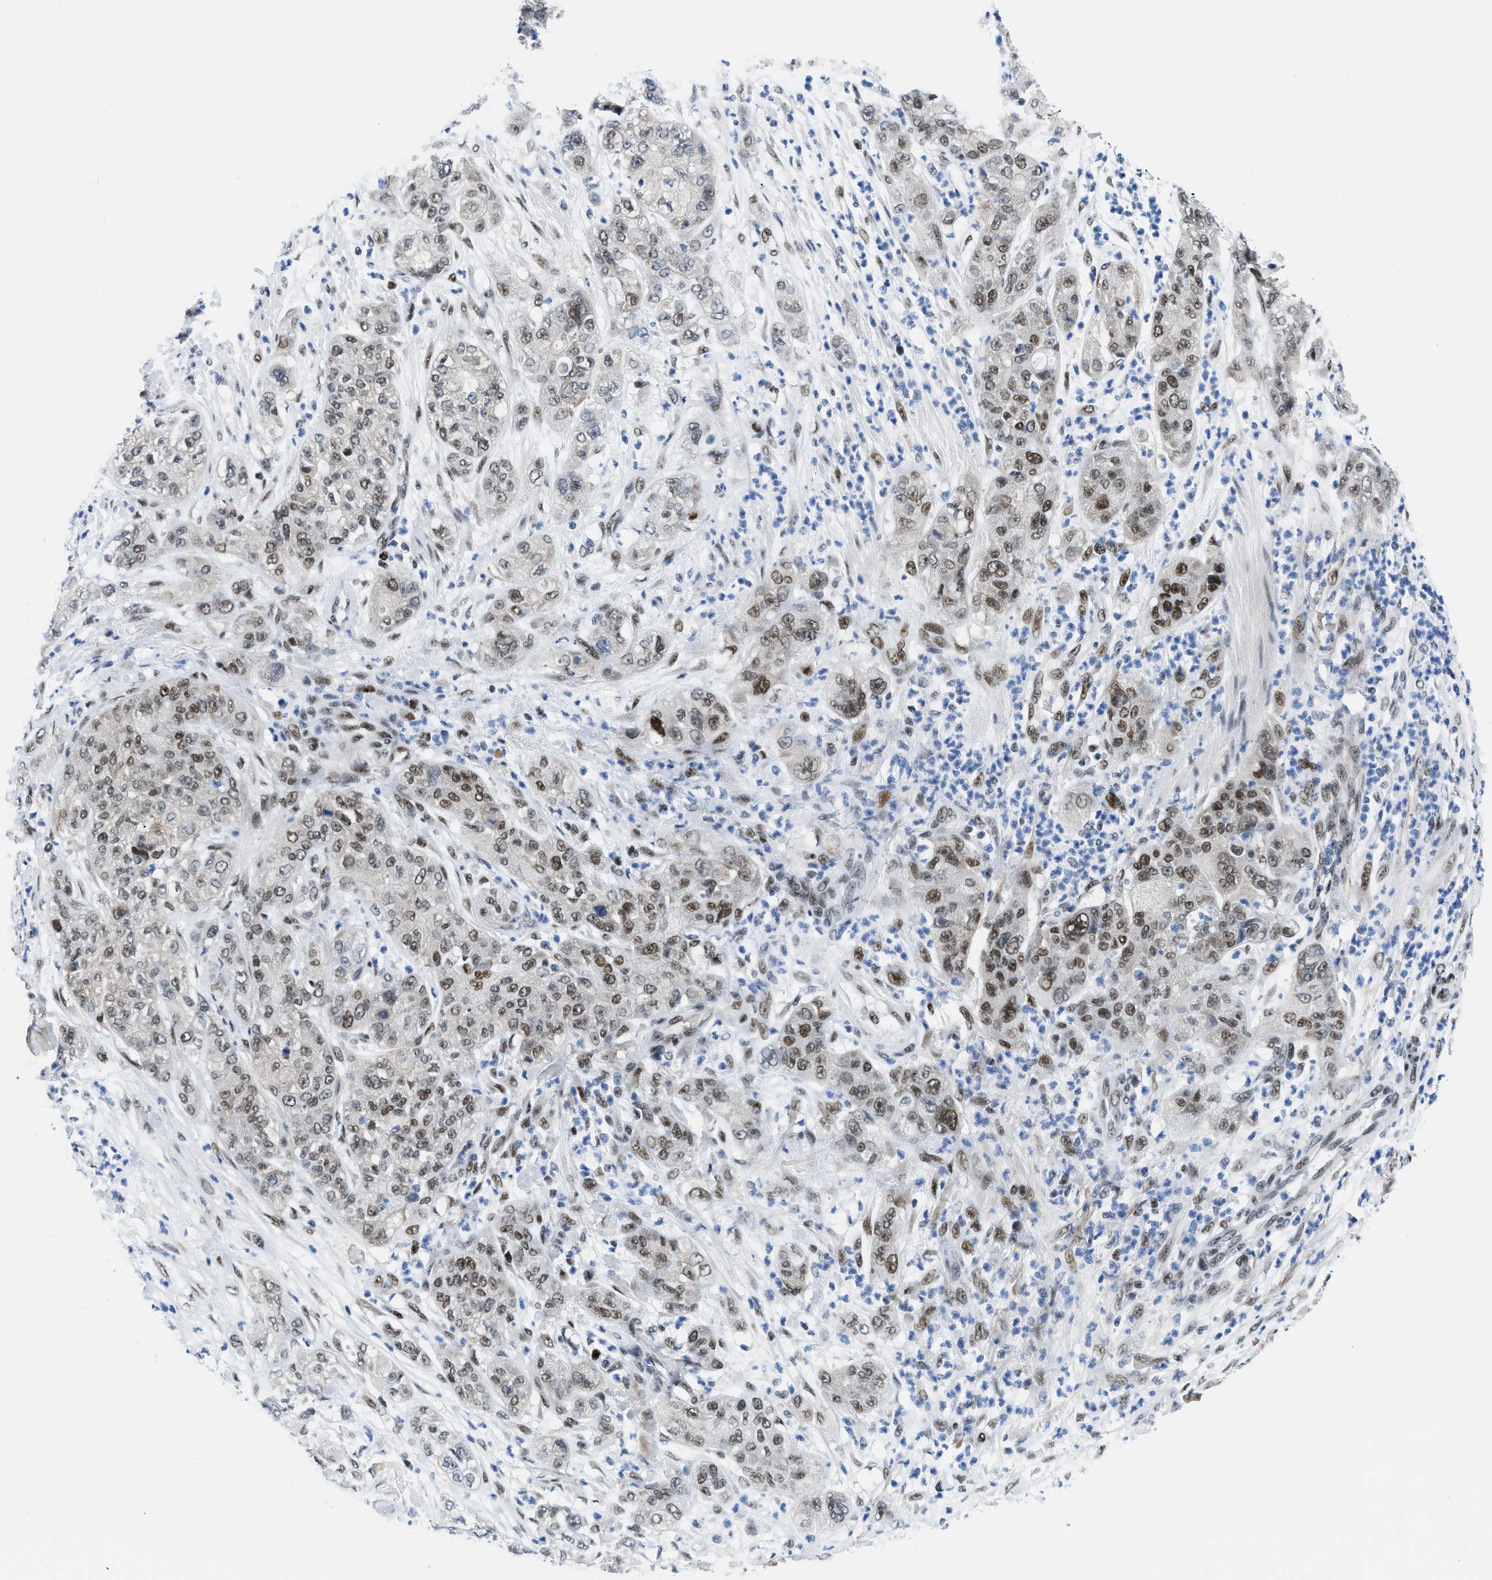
{"staining": {"intensity": "moderate", "quantity": ">75%", "location": "nuclear"}, "tissue": "pancreatic cancer", "cell_type": "Tumor cells", "image_type": "cancer", "snomed": [{"axis": "morphology", "description": "Adenocarcinoma, NOS"}, {"axis": "topography", "description": "Pancreas"}], "caption": "This is an image of immunohistochemistry (IHC) staining of adenocarcinoma (pancreatic), which shows moderate expression in the nuclear of tumor cells.", "gene": "SMARCAD1", "patient": {"sex": "female", "age": 78}}